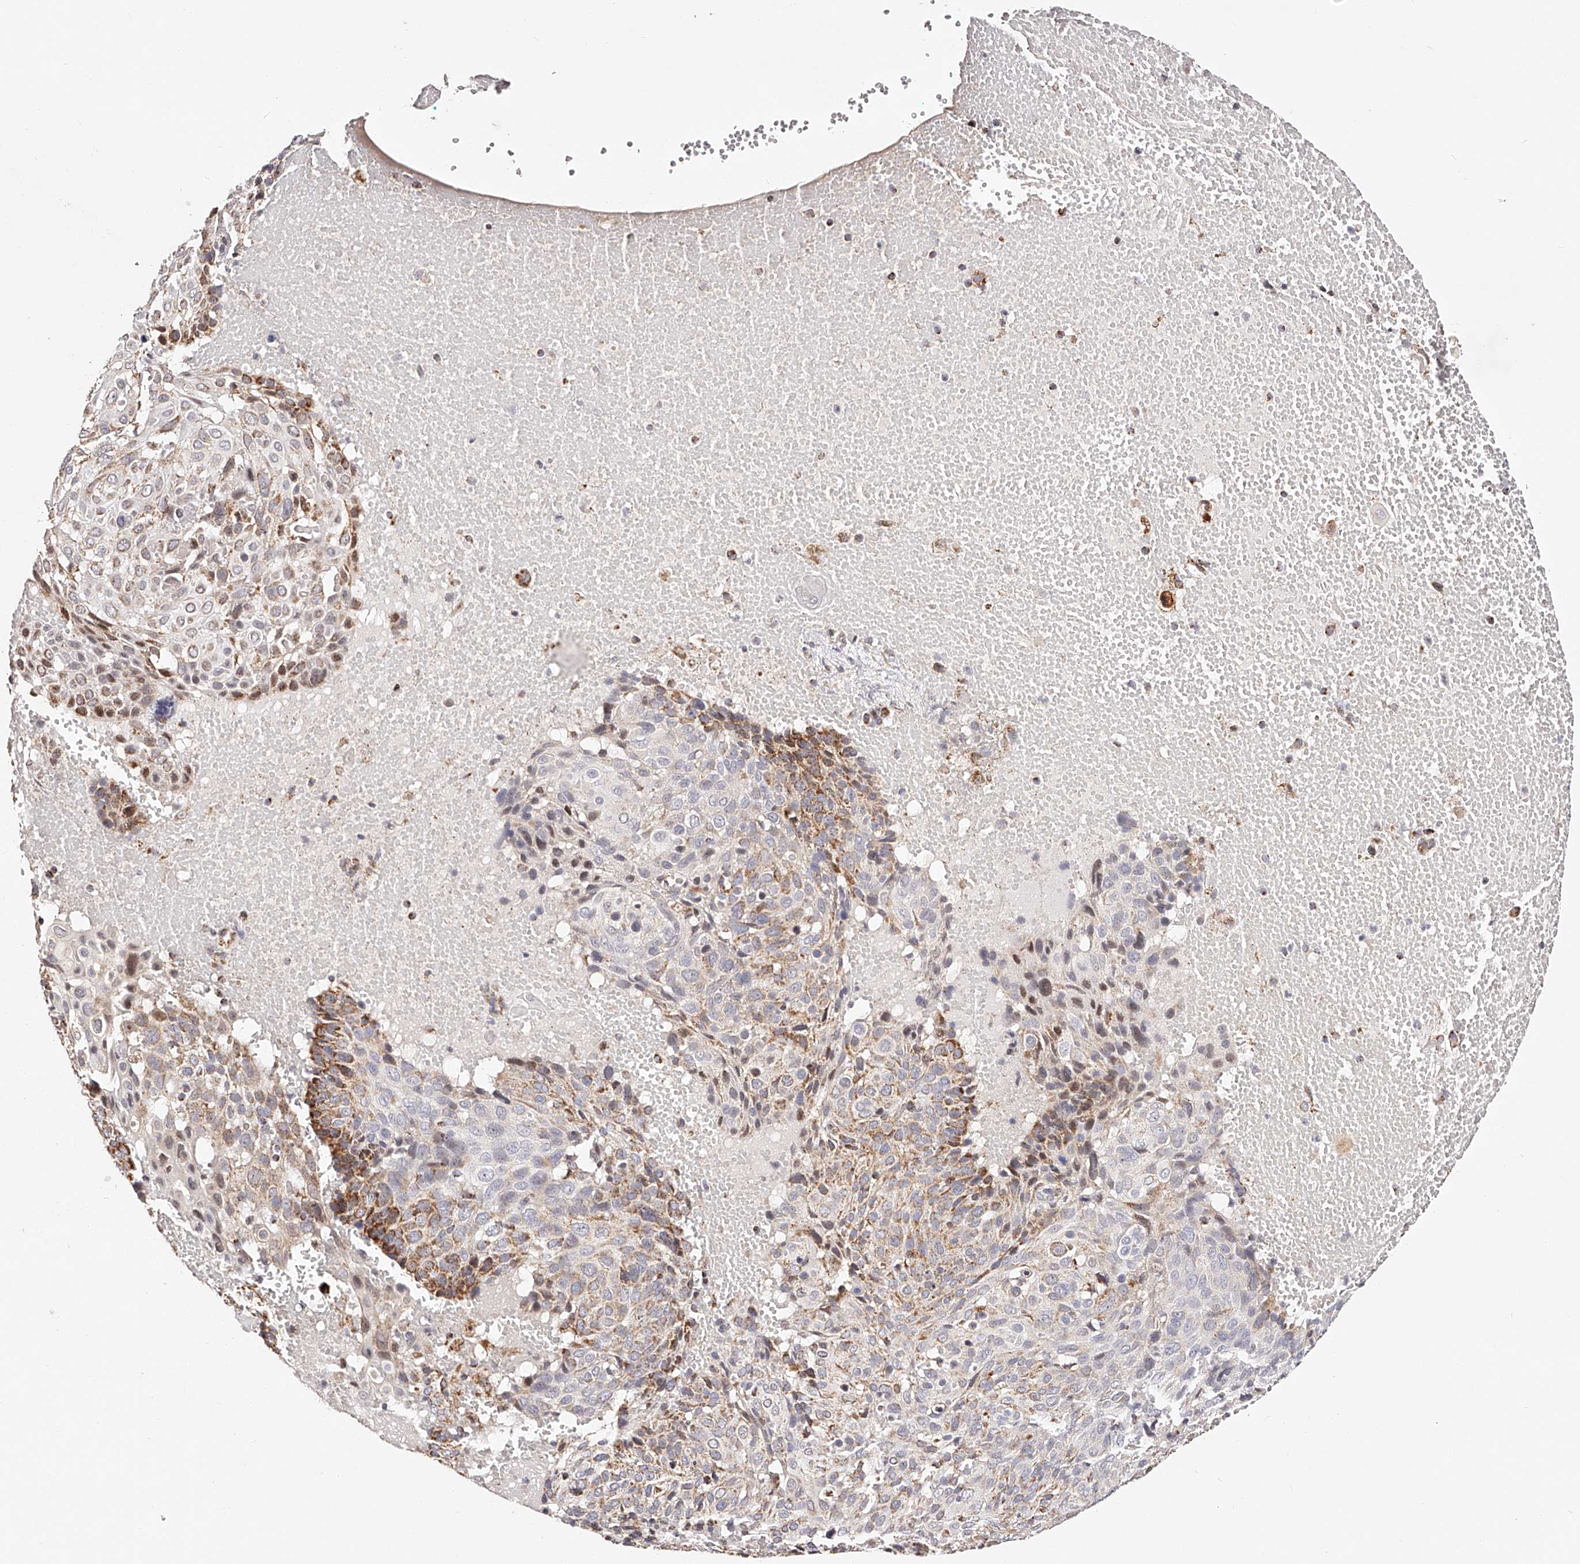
{"staining": {"intensity": "moderate", "quantity": "25%-75%", "location": "cytoplasmic/membranous"}, "tissue": "cervical cancer", "cell_type": "Tumor cells", "image_type": "cancer", "snomed": [{"axis": "morphology", "description": "Squamous cell carcinoma, NOS"}, {"axis": "topography", "description": "Cervix"}], "caption": "Immunohistochemical staining of cervical cancer (squamous cell carcinoma) displays moderate cytoplasmic/membranous protein positivity in approximately 25%-75% of tumor cells.", "gene": "NDUFV3", "patient": {"sex": "female", "age": 74}}